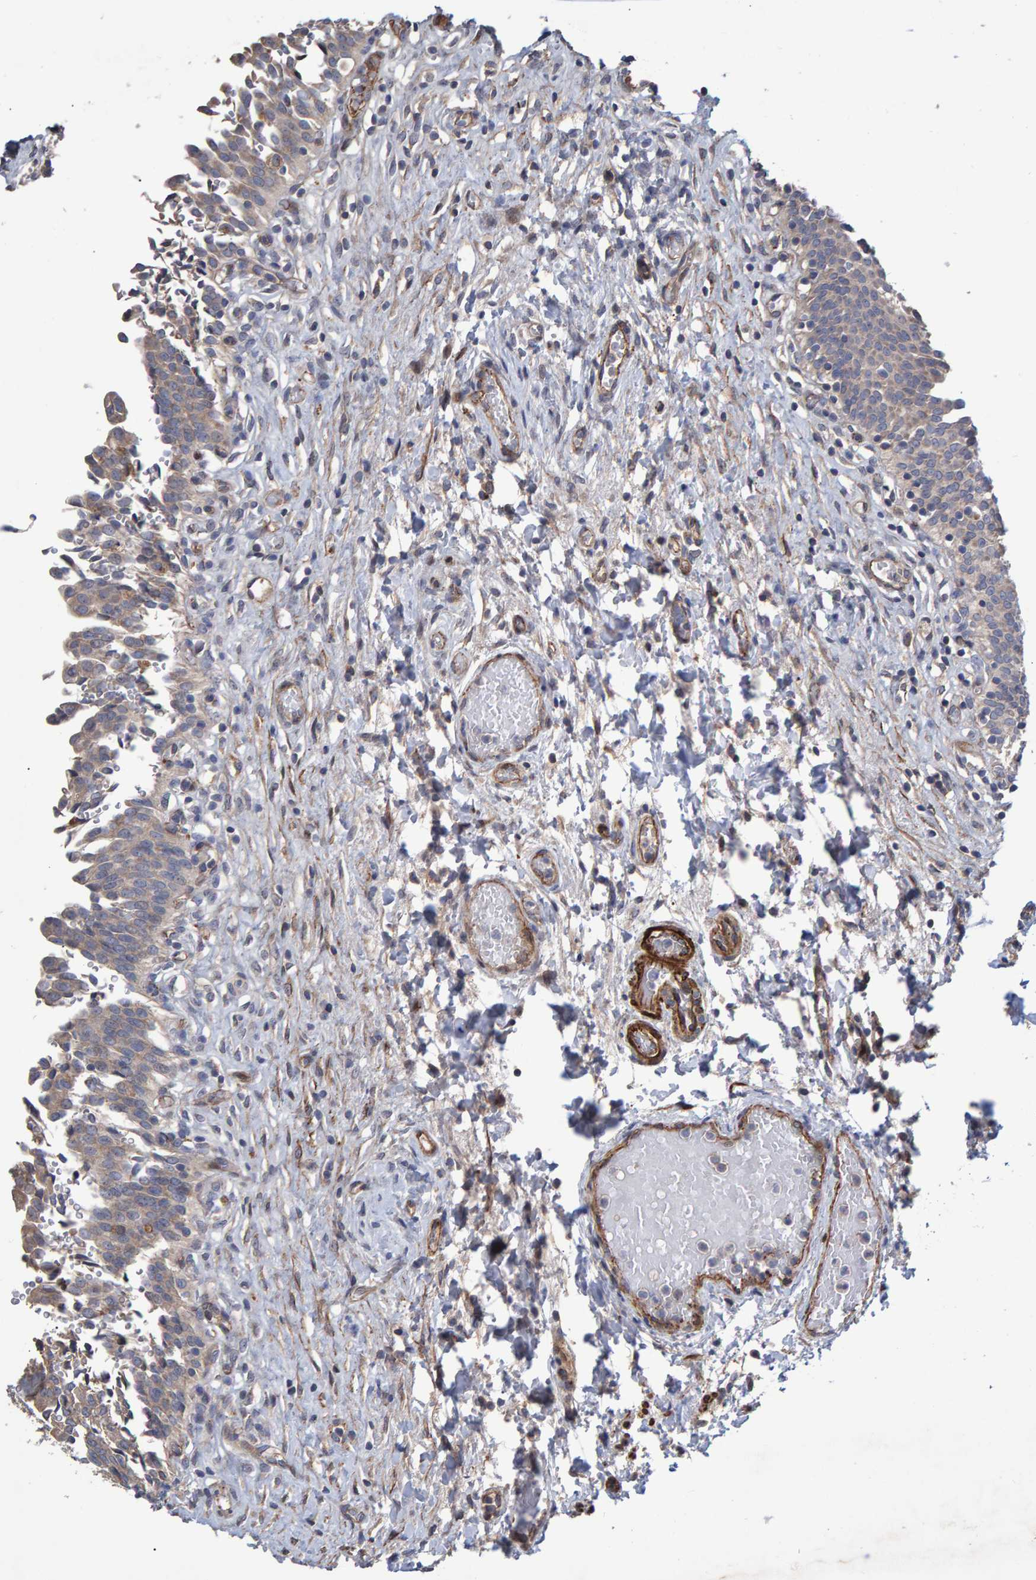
{"staining": {"intensity": "moderate", "quantity": "25%-75%", "location": "cytoplasmic/membranous"}, "tissue": "urinary bladder", "cell_type": "Urothelial cells", "image_type": "normal", "snomed": [{"axis": "morphology", "description": "Urothelial carcinoma, High grade"}, {"axis": "topography", "description": "Urinary bladder"}], "caption": "Benign urinary bladder was stained to show a protein in brown. There is medium levels of moderate cytoplasmic/membranous positivity in about 25%-75% of urothelial cells. (DAB IHC, brown staining for protein, blue staining for nuclei).", "gene": "SLIT2", "patient": {"sex": "male", "age": 46}}